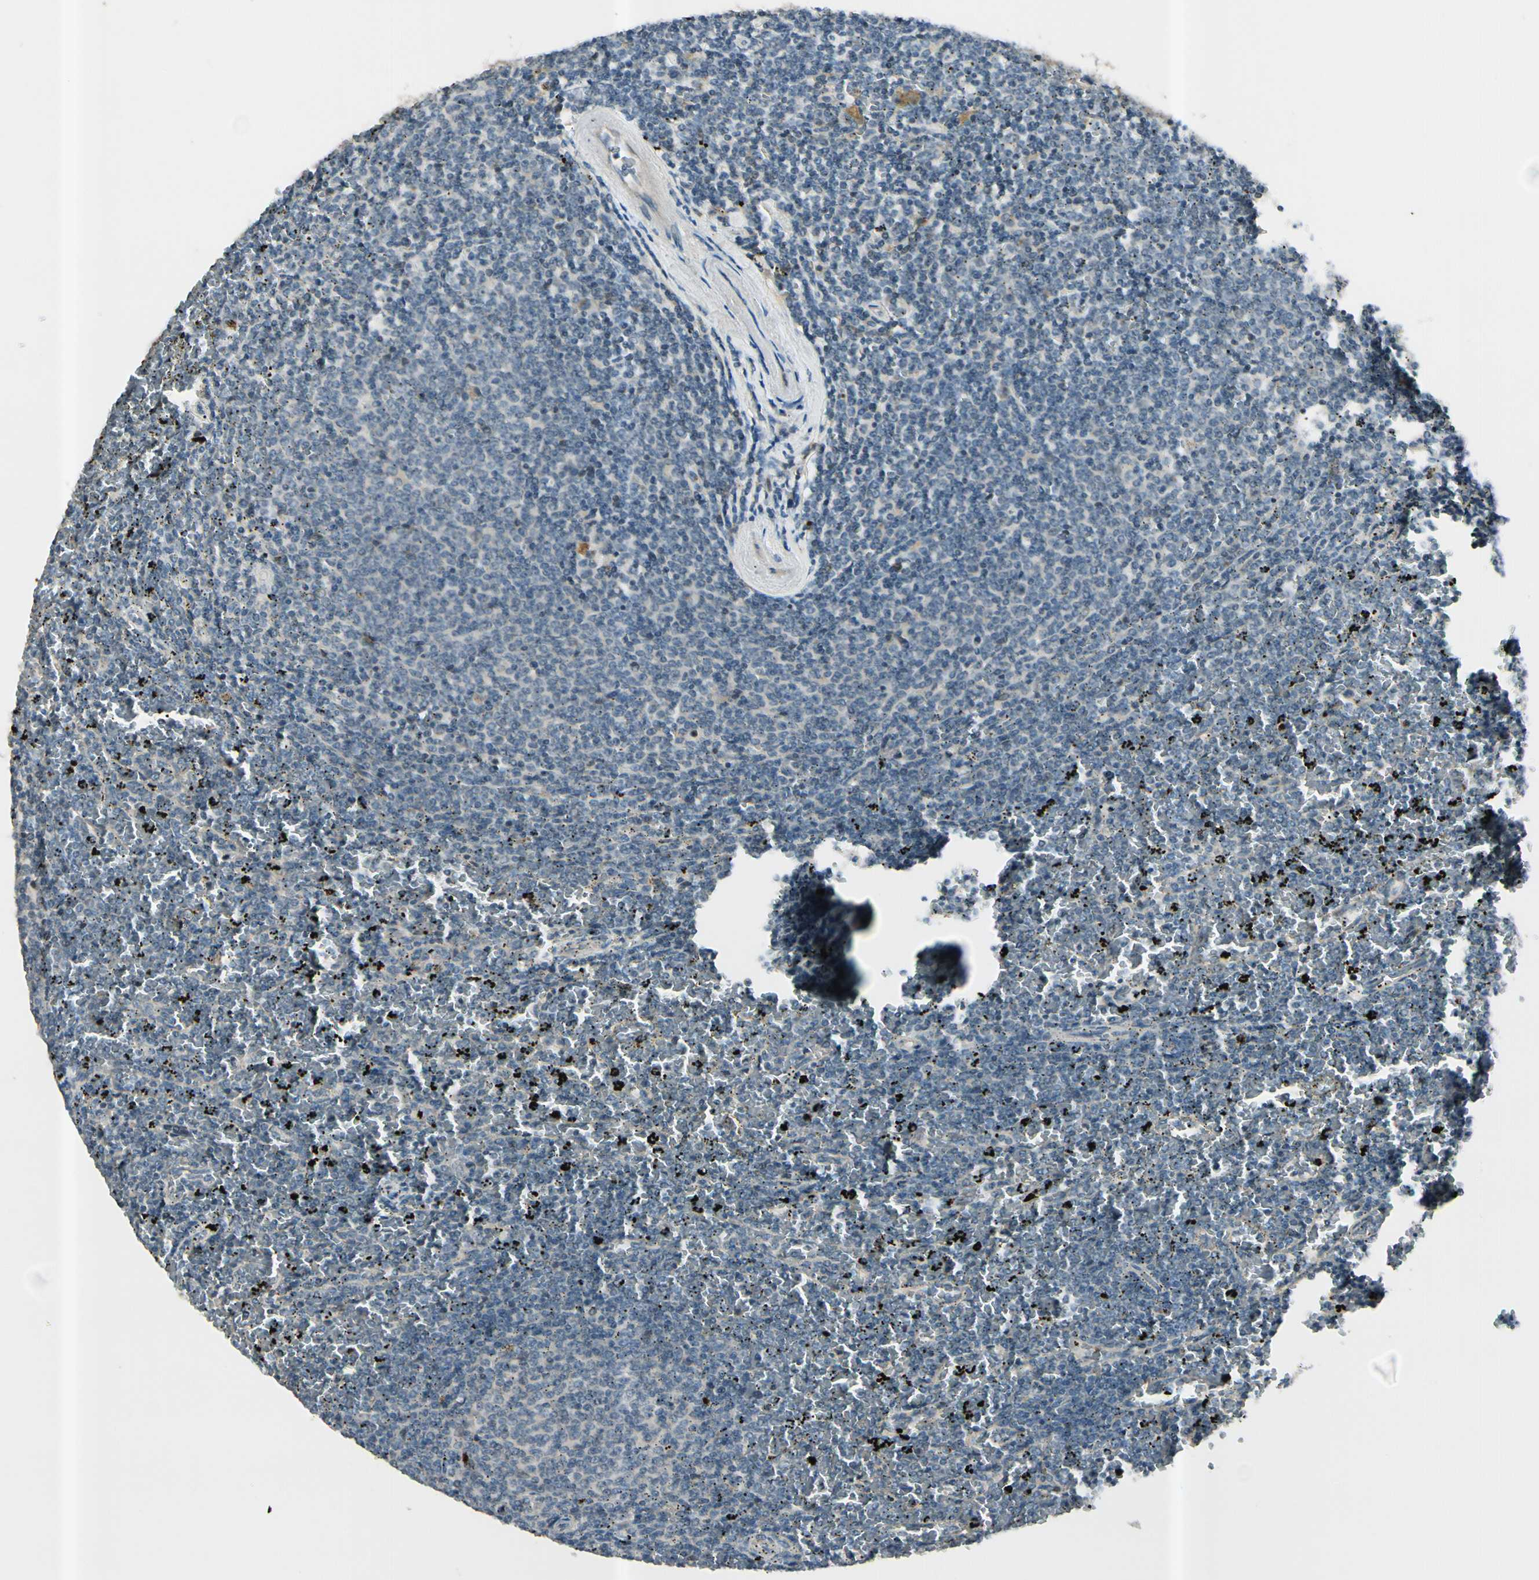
{"staining": {"intensity": "negative", "quantity": "none", "location": "none"}, "tissue": "lymphoma", "cell_type": "Tumor cells", "image_type": "cancer", "snomed": [{"axis": "morphology", "description": "Malignant lymphoma, non-Hodgkin's type, Low grade"}, {"axis": "topography", "description": "Spleen"}], "caption": "Lymphoma stained for a protein using immunohistochemistry exhibits no expression tumor cells.", "gene": "ICAM5", "patient": {"sex": "female", "age": 77}}